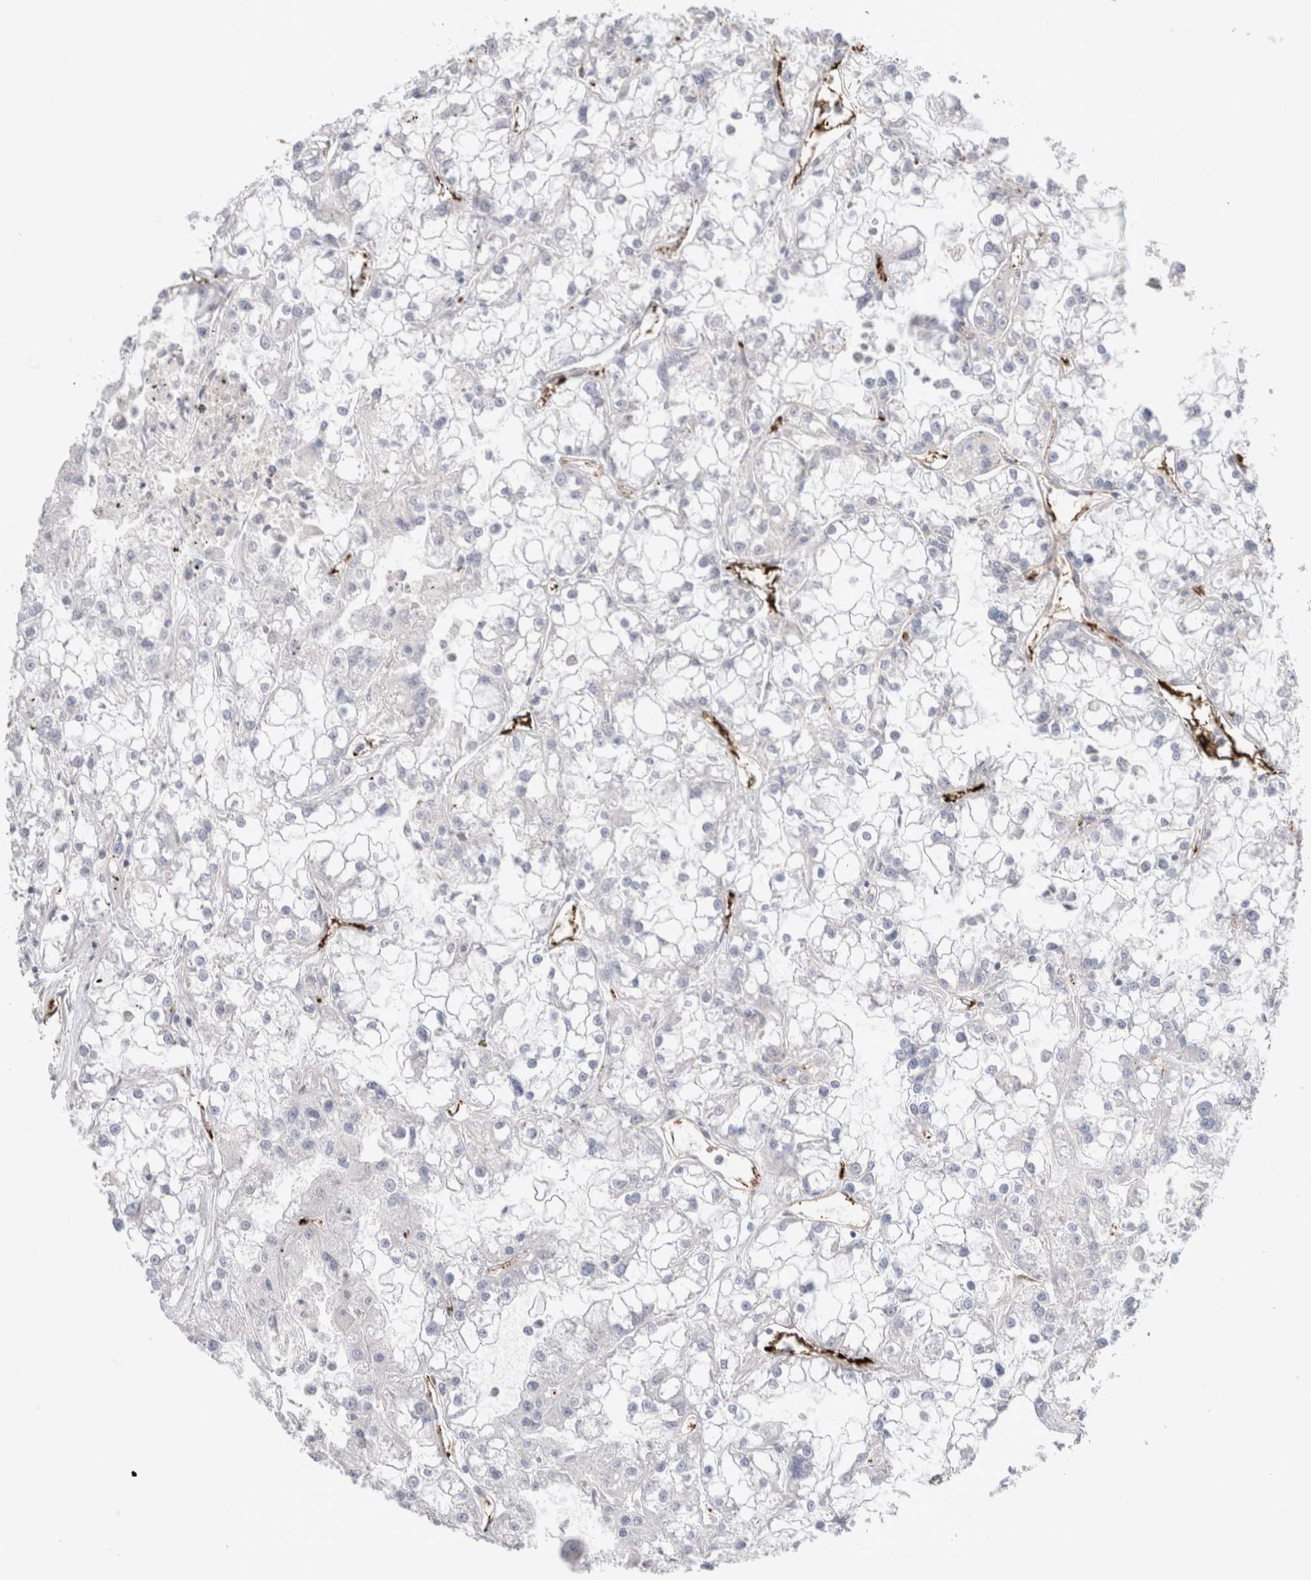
{"staining": {"intensity": "weak", "quantity": "25%-75%", "location": "cytoplasmic/membranous"}, "tissue": "renal cancer", "cell_type": "Tumor cells", "image_type": "cancer", "snomed": [{"axis": "morphology", "description": "Adenocarcinoma, NOS"}, {"axis": "topography", "description": "Kidney"}], "caption": "Renal cancer tissue reveals weak cytoplasmic/membranous expression in approximately 25%-75% of tumor cells, visualized by immunohistochemistry.", "gene": "CNPY4", "patient": {"sex": "female", "age": 52}}